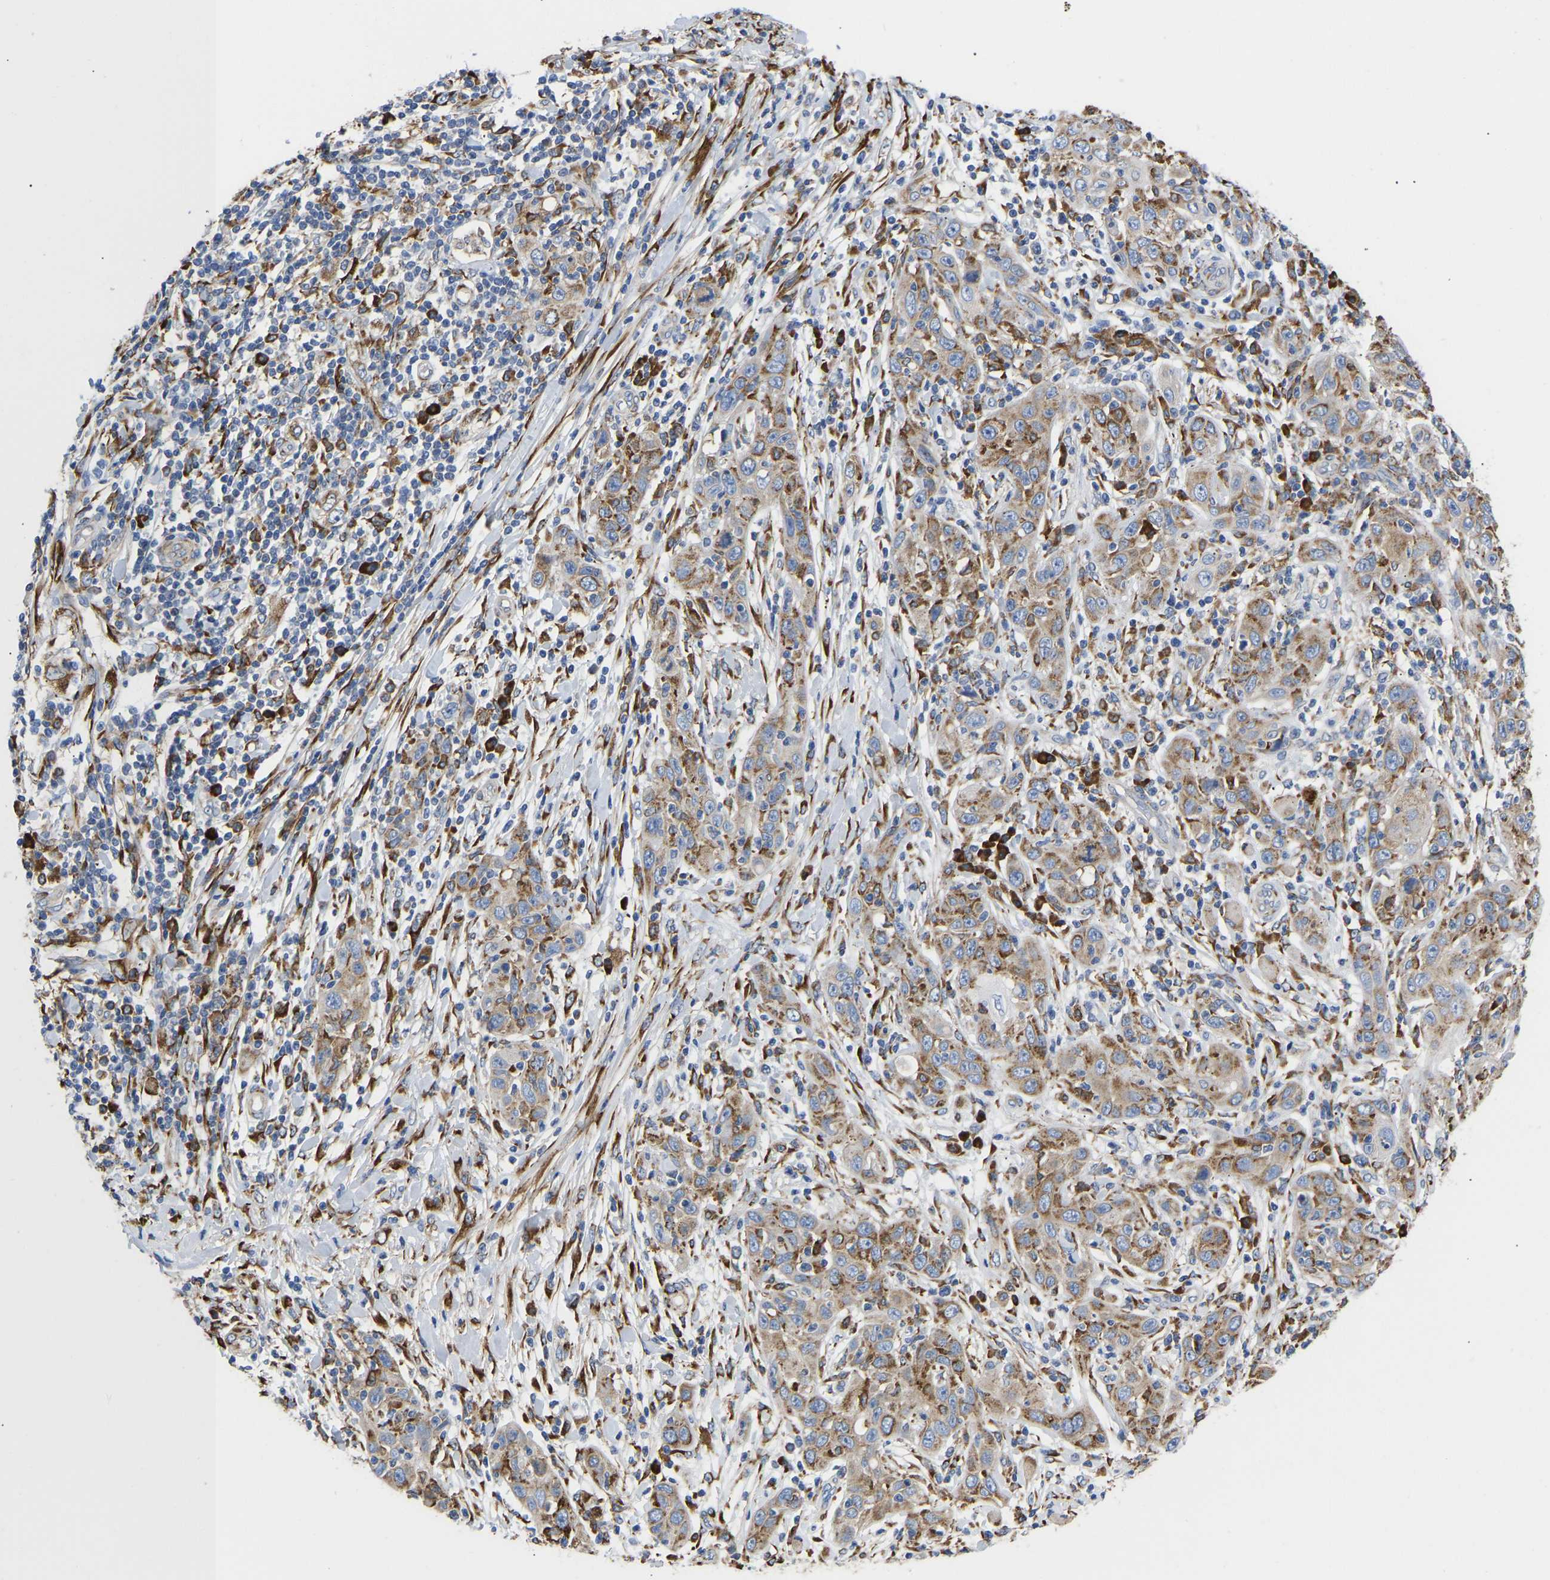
{"staining": {"intensity": "moderate", "quantity": ">75%", "location": "cytoplasmic/membranous"}, "tissue": "skin cancer", "cell_type": "Tumor cells", "image_type": "cancer", "snomed": [{"axis": "morphology", "description": "Squamous cell carcinoma, NOS"}, {"axis": "topography", "description": "Skin"}], "caption": "This histopathology image displays immunohistochemistry staining of human skin cancer, with medium moderate cytoplasmic/membranous expression in about >75% of tumor cells.", "gene": "P4HB", "patient": {"sex": "female", "age": 88}}